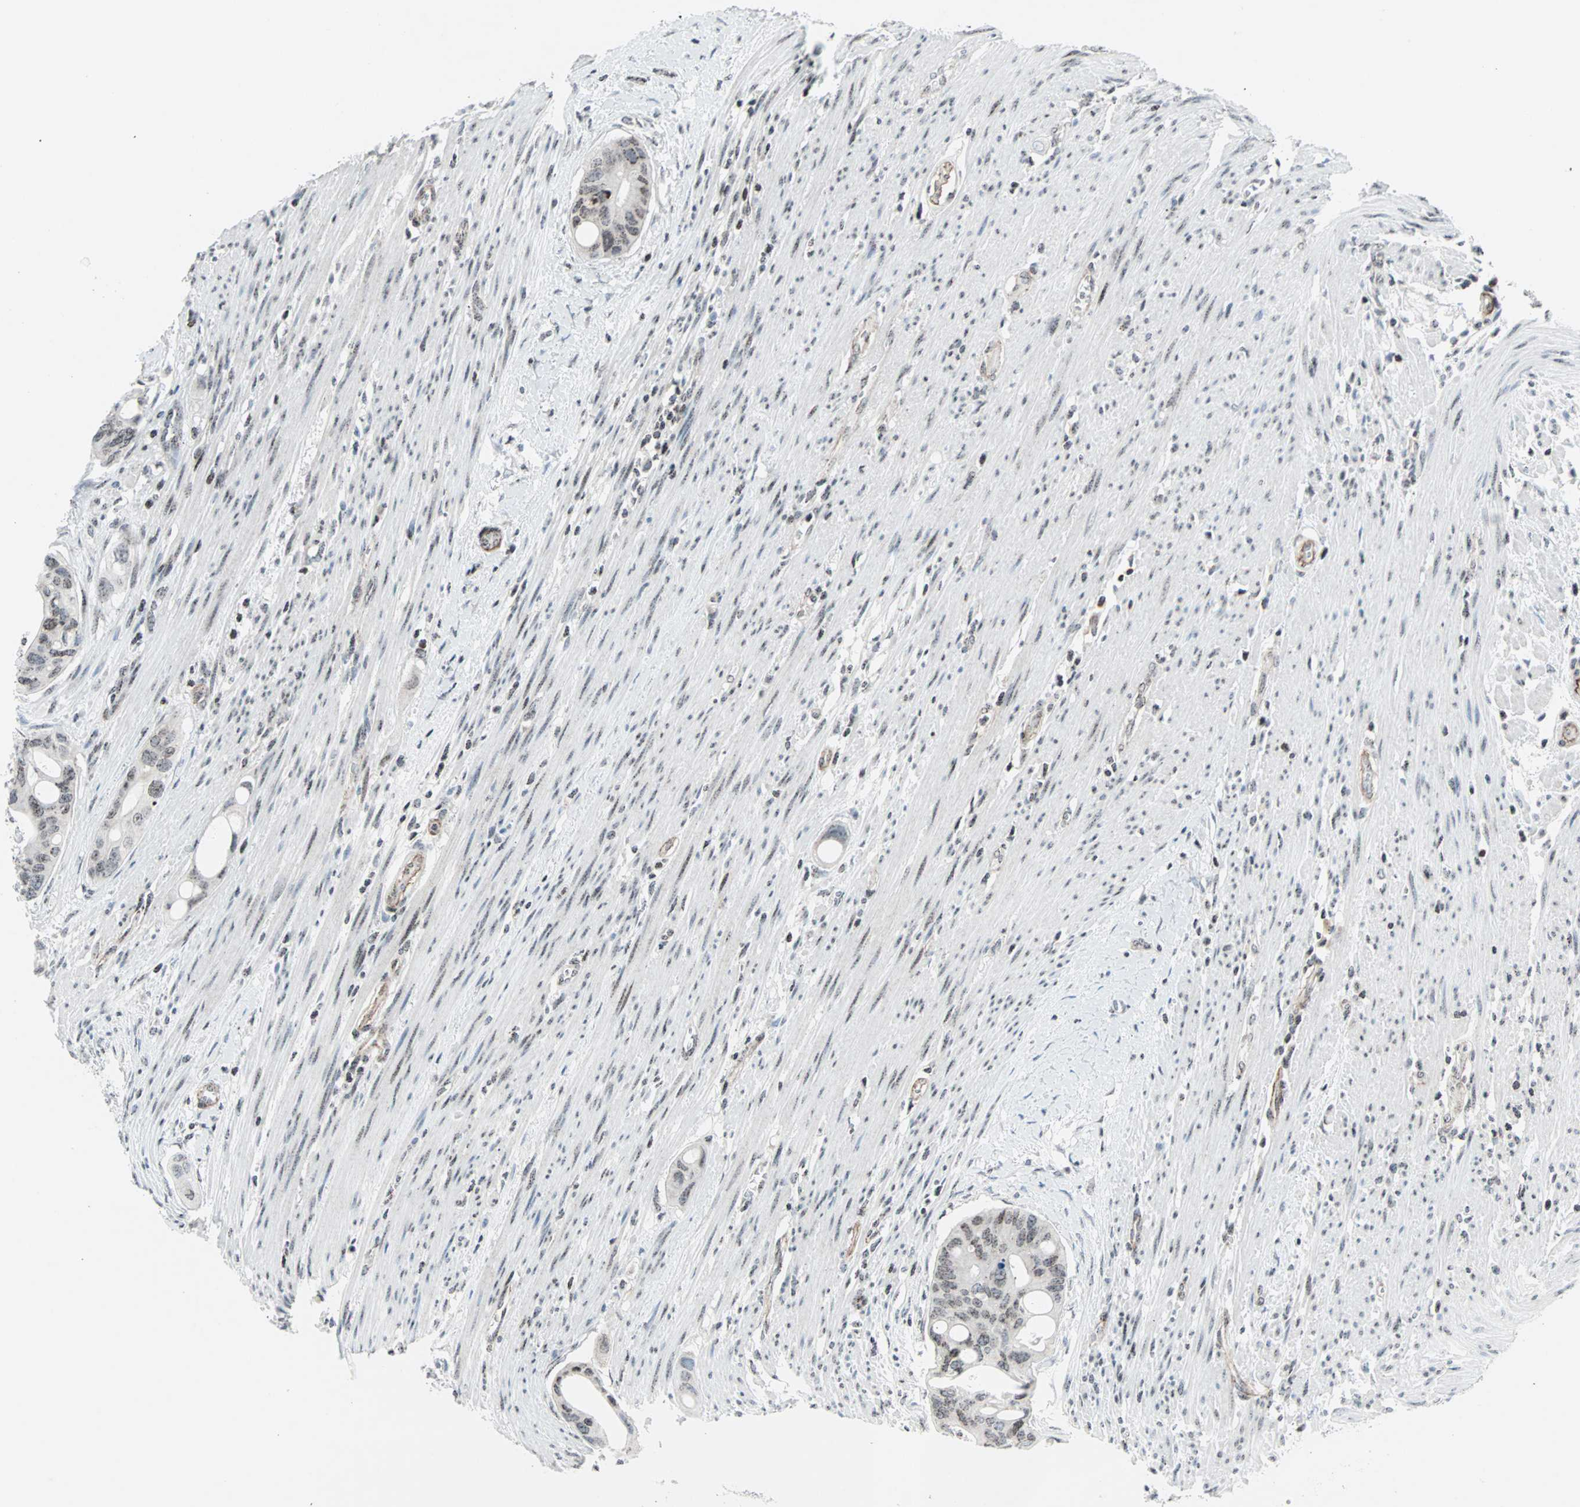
{"staining": {"intensity": "weak", "quantity": ">75%", "location": "nuclear"}, "tissue": "colorectal cancer", "cell_type": "Tumor cells", "image_type": "cancer", "snomed": [{"axis": "morphology", "description": "Adenocarcinoma, NOS"}, {"axis": "topography", "description": "Colon"}], "caption": "Brown immunohistochemical staining in colorectal cancer displays weak nuclear positivity in about >75% of tumor cells. Immunohistochemistry (ihc) stains the protein in brown and the nuclei are stained blue.", "gene": "CENPA", "patient": {"sex": "female", "age": 57}}